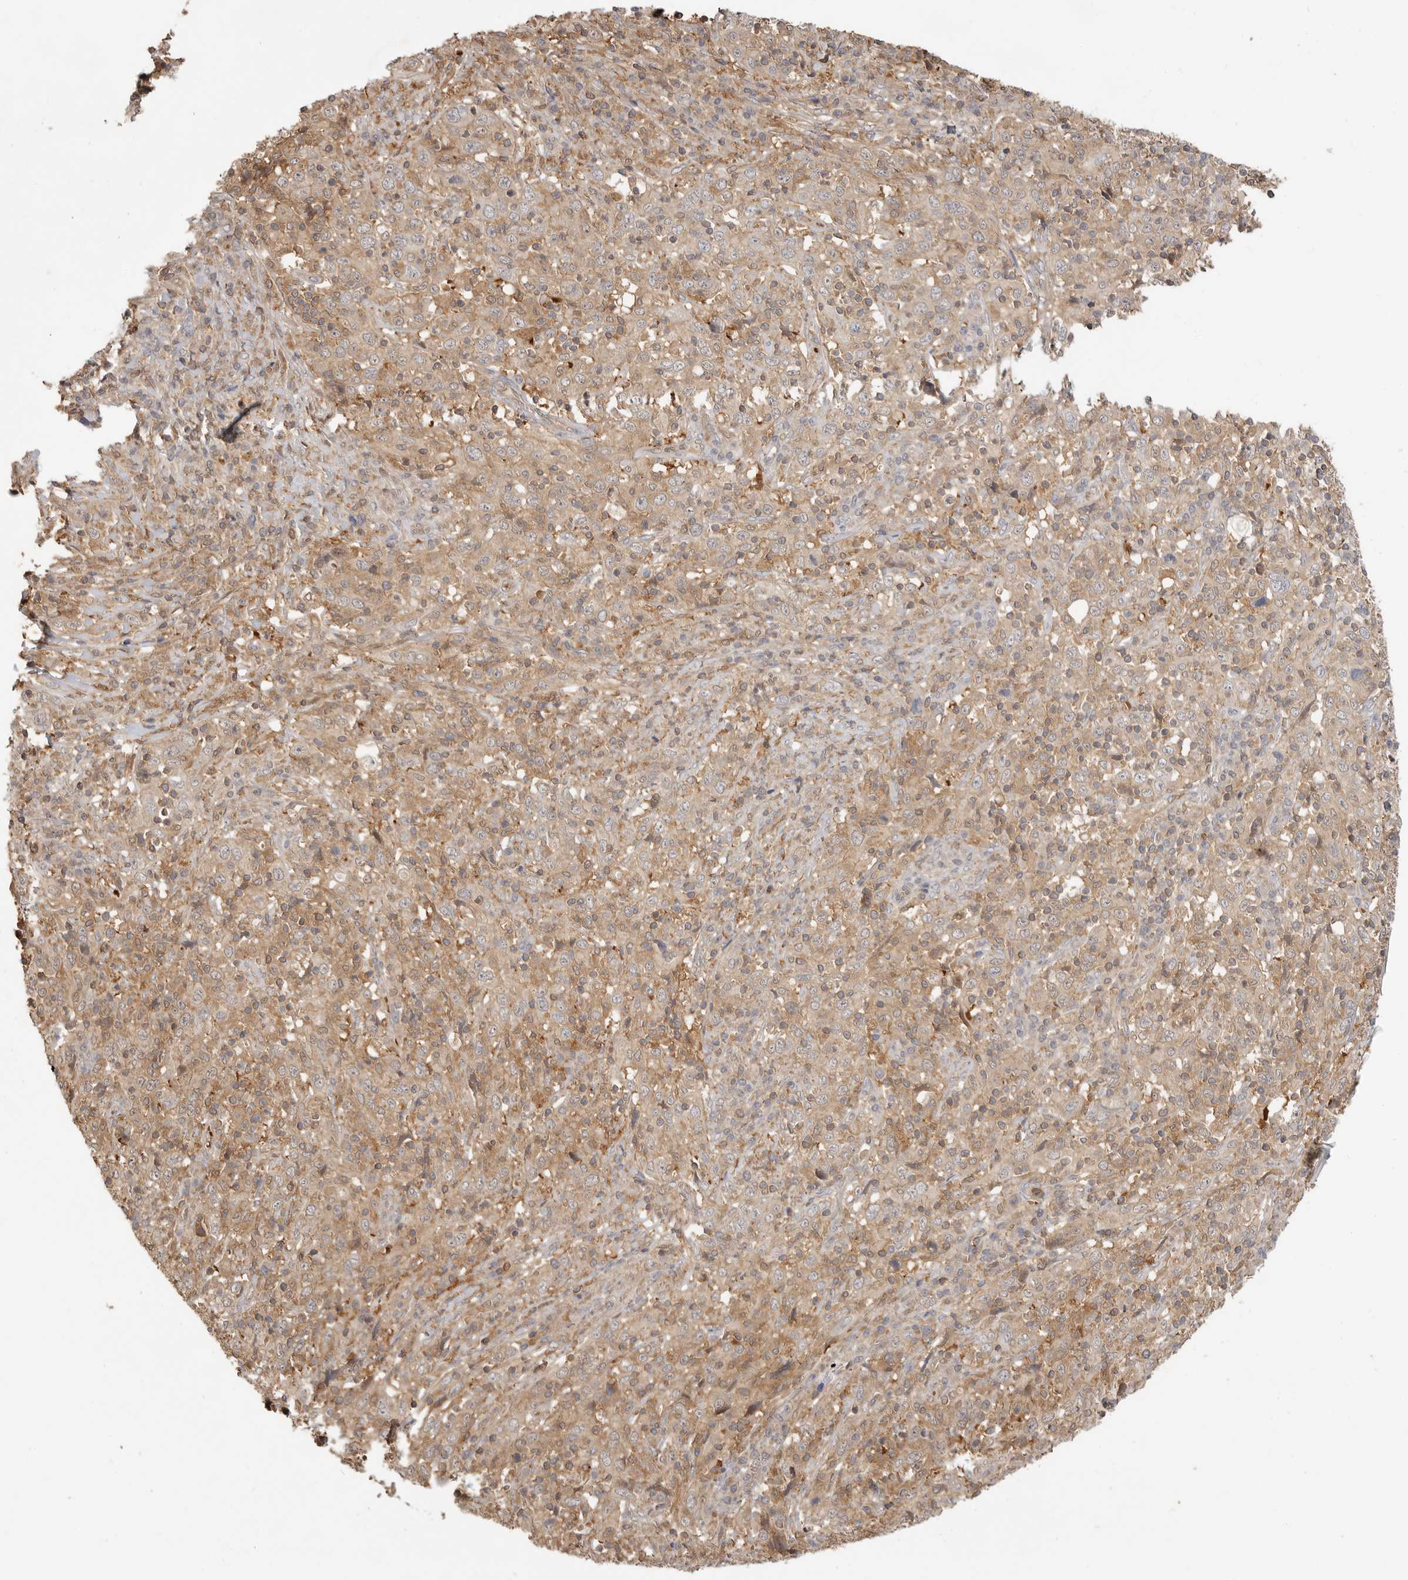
{"staining": {"intensity": "moderate", "quantity": ">75%", "location": "cytoplasmic/membranous"}, "tissue": "cervical cancer", "cell_type": "Tumor cells", "image_type": "cancer", "snomed": [{"axis": "morphology", "description": "Squamous cell carcinoma, NOS"}, {"axis": "topography", "description": "Cervix"}], "caption": "Human squamous cell carcinoma (cervical) stained with a brown dye demonstrates moderate cytoplasmic/membranous positive staining in approximately >75% of tumor cells.", "gene": "CLDN12", "patient": {"sex": "female", "age": 46}}